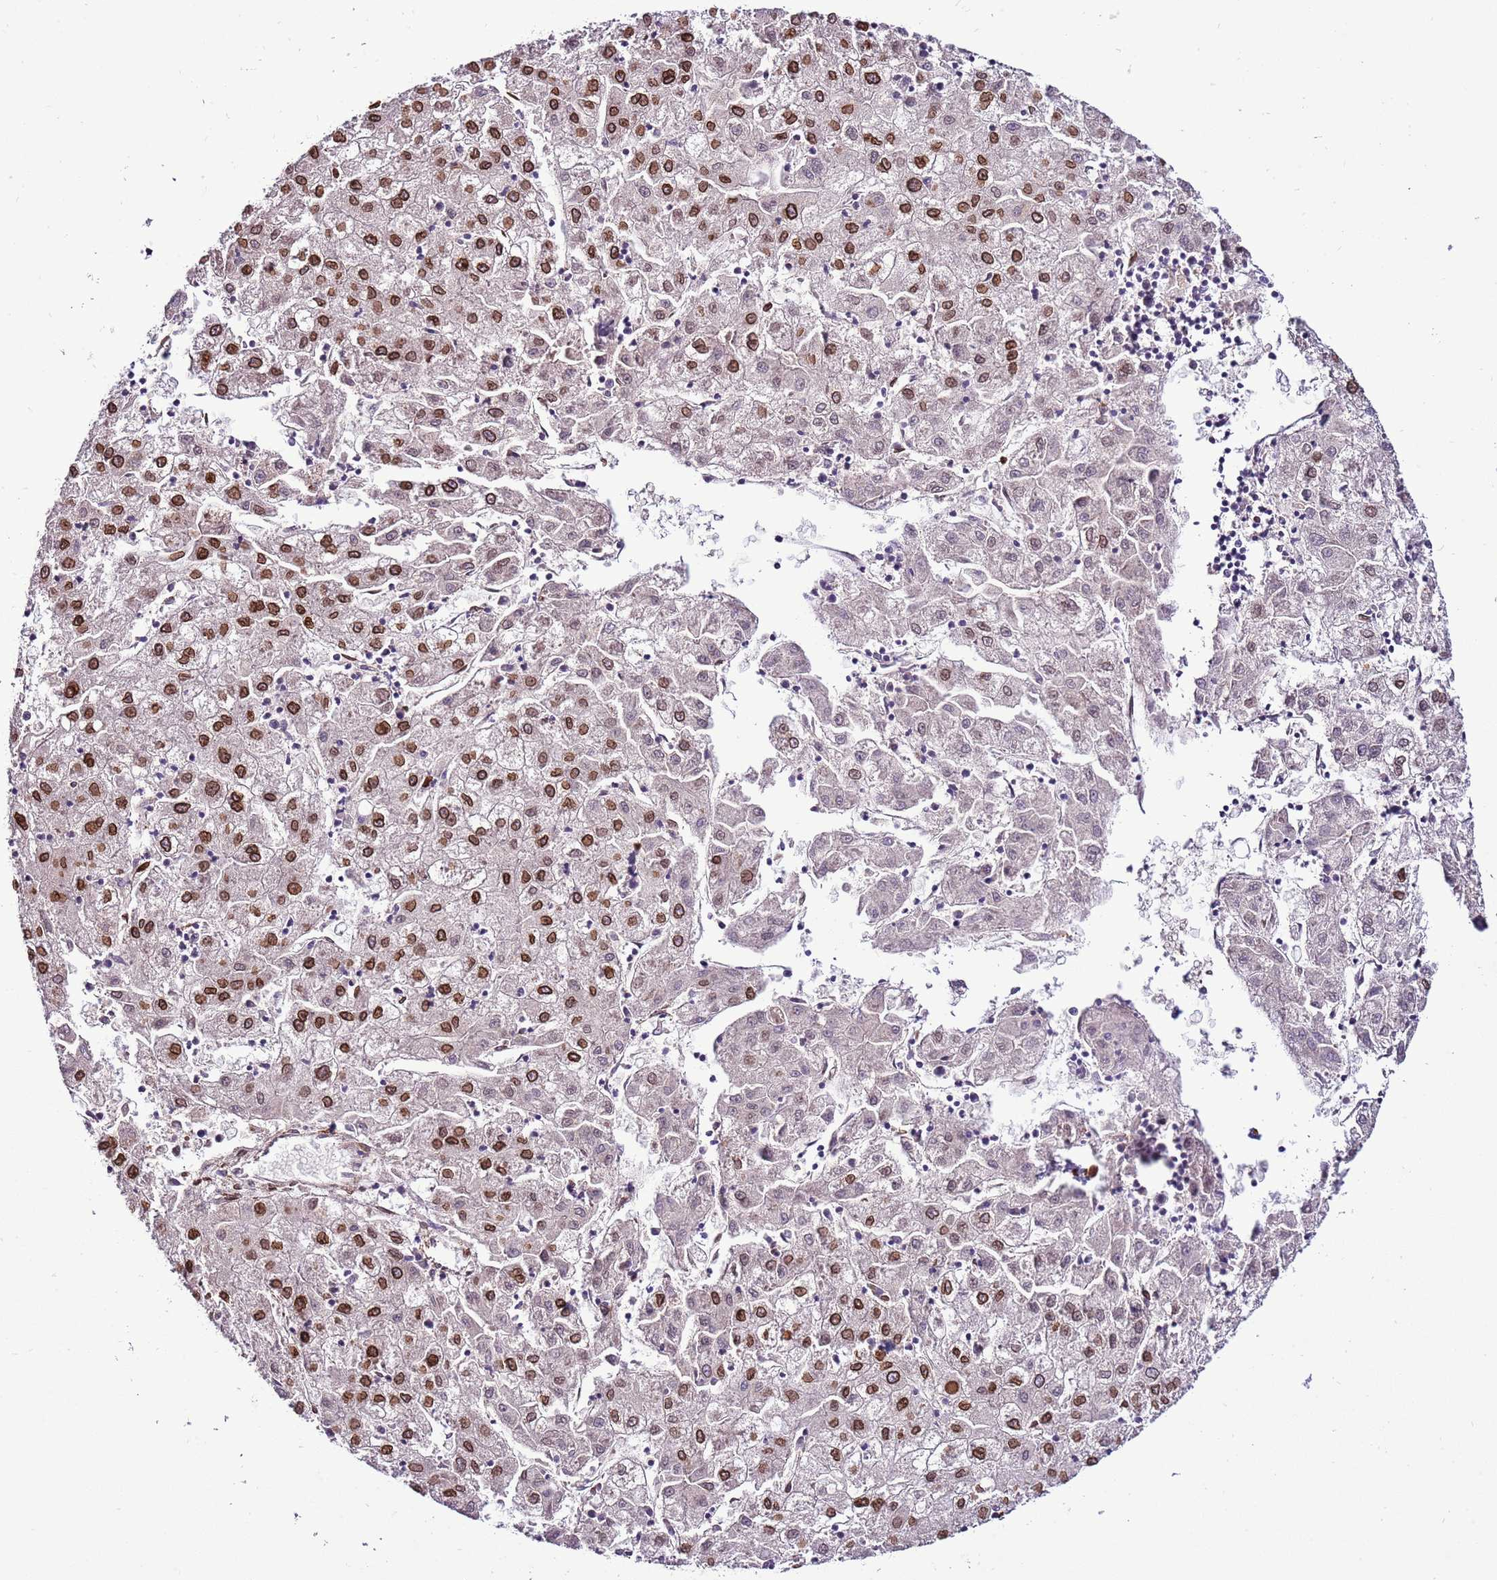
{"staining": {"intensity": "strong", "quantity": "25%-75%", "location": "cytoplasmic/membranous,nuclear"}, "tissue": "liver cancer", "cell_type": "Tumor cells", "image_type": "cancer", "snomed": [{"axis": "morphology", "description": "Carcinoma, Hepatocellular, NOS"}, {"axis": "topography", "description": "Liver"}], "caption": "High-power microscopy captured an immunohistochemistry (IHC) micrograph of liver hepatocellular carcinoma, revealing strong cytoplasmic/membranous and nuclear expression in approximately 25%-75% of tumor cells. Immunohistochemistry stains the protein of interest in brown and the nuclei are stained blue.", "gene": "TMEM47", "patient": {"sex": "male", "age": 72}}